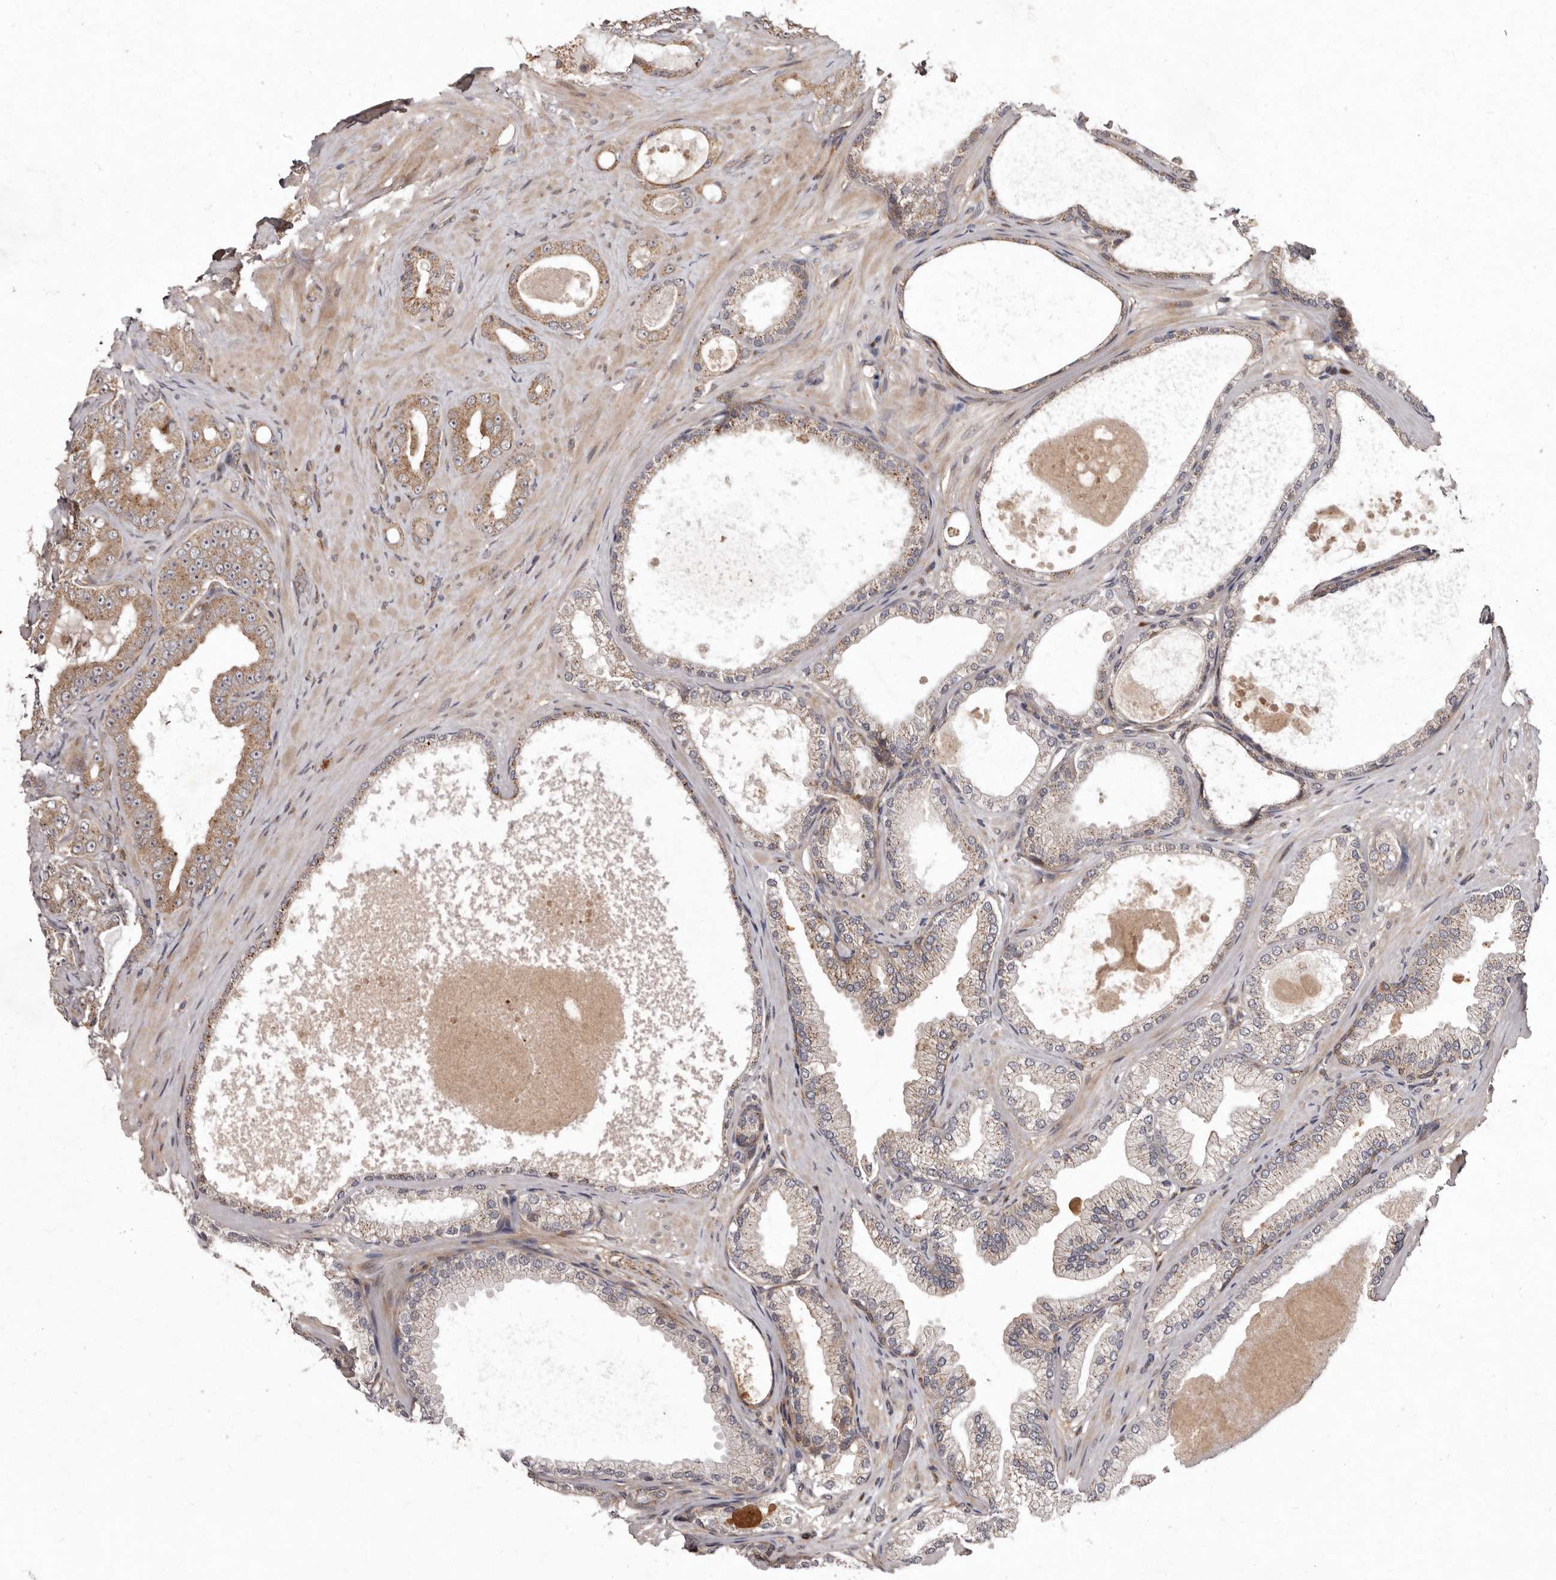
{"staining": {"intensity": "moderate", "quantity": "25%-75%", "location": "cytoplasmic/membranous"}, "tissue": "prostate cancer", "cell_type": "Tumor cells", "image_type": "cancer", "snomed": [{"axis": "morphology", "description": "Adenocarcinoma, Low grade"}, {"axis": "topography", "description": "Prostate"}], "caption": "A photomicrograph of human adenocarcinoma (low-grade) (prostate) stained for a protein exhibits moderate cytoplasmic/membranous brown staining in tumor cells. (Brightfield microscopy of DAB IHC at high magnification).", "gene": "FLAD1", "patient": {"sex": "male", "age": 63}}